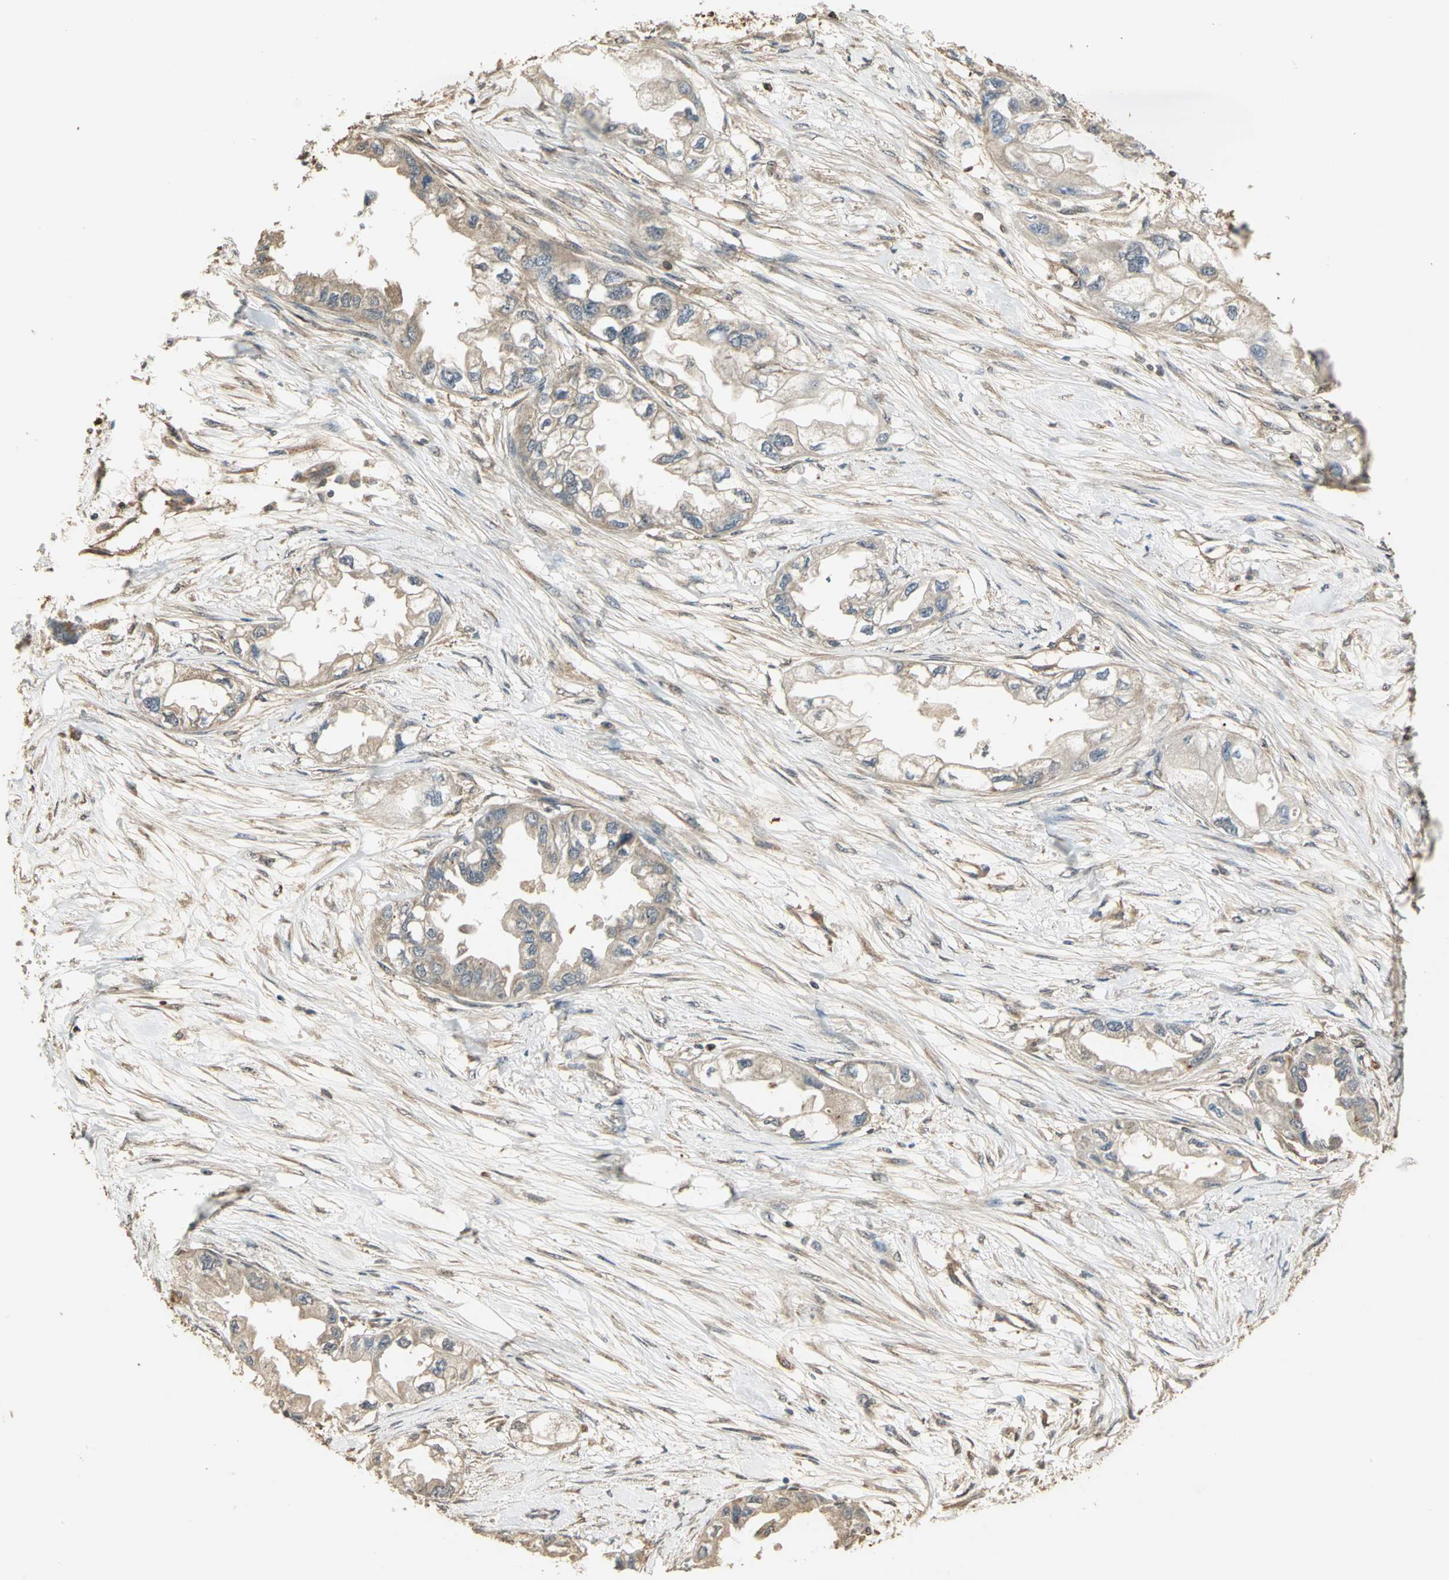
{"staining": {"intensity": "weak", "quantity": ">75%", "location": "cytoplasmic/membranous"}, "tissue": "endometrial cancer", "cell_type": "Tumor cells", "image_type": "cancer", "snomed": [{"axis": "morphology", "description": "Adenocarcinoma, NOS"}, {"axis": "topography", "description": "Endometrium"}], "caption": "About >75% of tumor cells in endometrial cancer reveal weak cytoplasmic/membranous protein positivity as visualized by brown immunohistochemical staining.", "gene": "PARK7", "patient": {"sex": "female", "age": 67}}